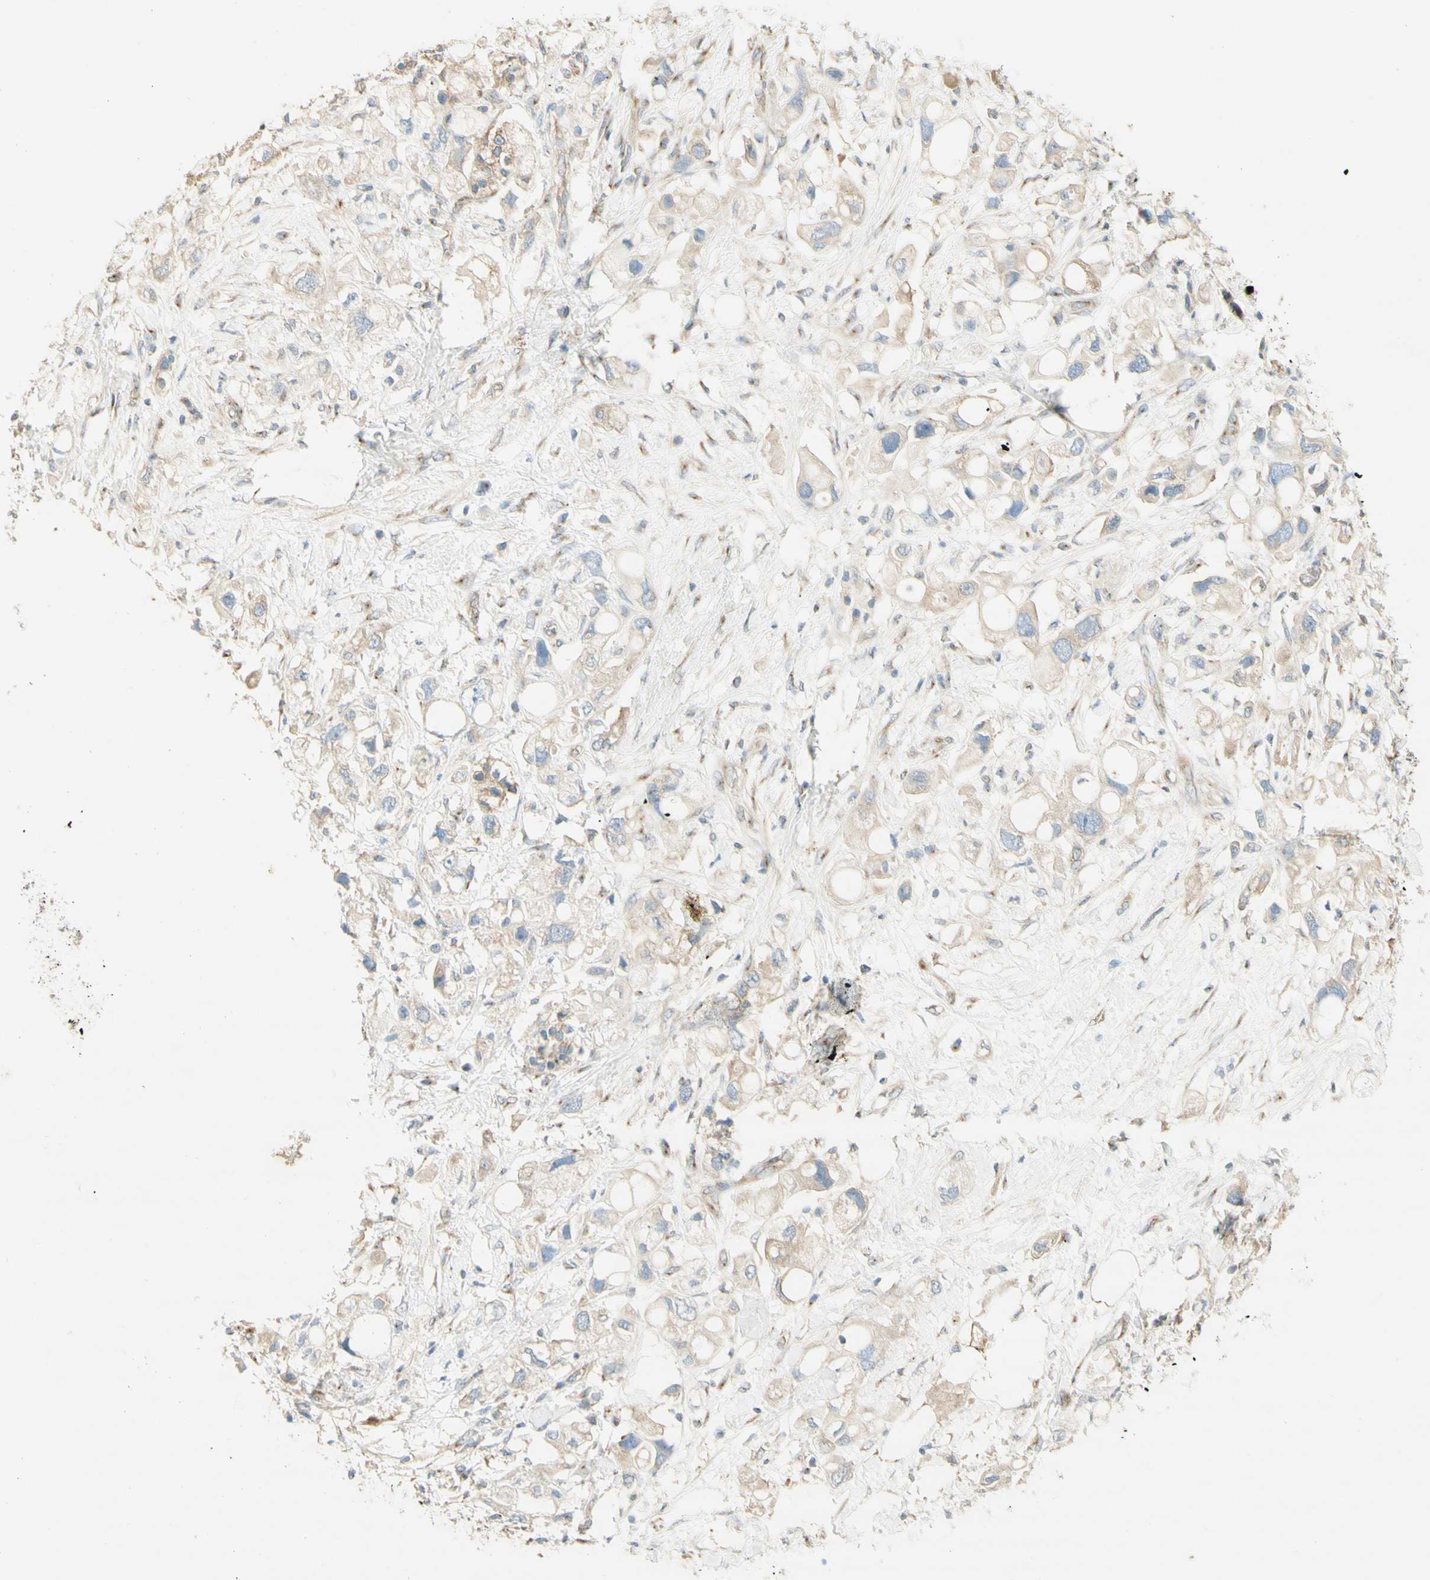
{"staining": {"intensity": "weak", "quantity": "25%-75%", "location": "cytoplasmic/membranous"}, "tissue": "pancreatic cancer", "cell_type": "Tumor cells", "image_type": "cancer", "snomed": [{"axis": "morphology", "description": "Adenocarcinoma, NOS"}, {"axis": "topography", "description": "Pancreas"}], "caption": "Weak cytoplasmic/membranous positivity is seen in about 25%-75% of tumor cells in pancreatic adenocarcinoma.", "gene": "DYNC1H1", "patient": {"sex": "female", "age": 56}}